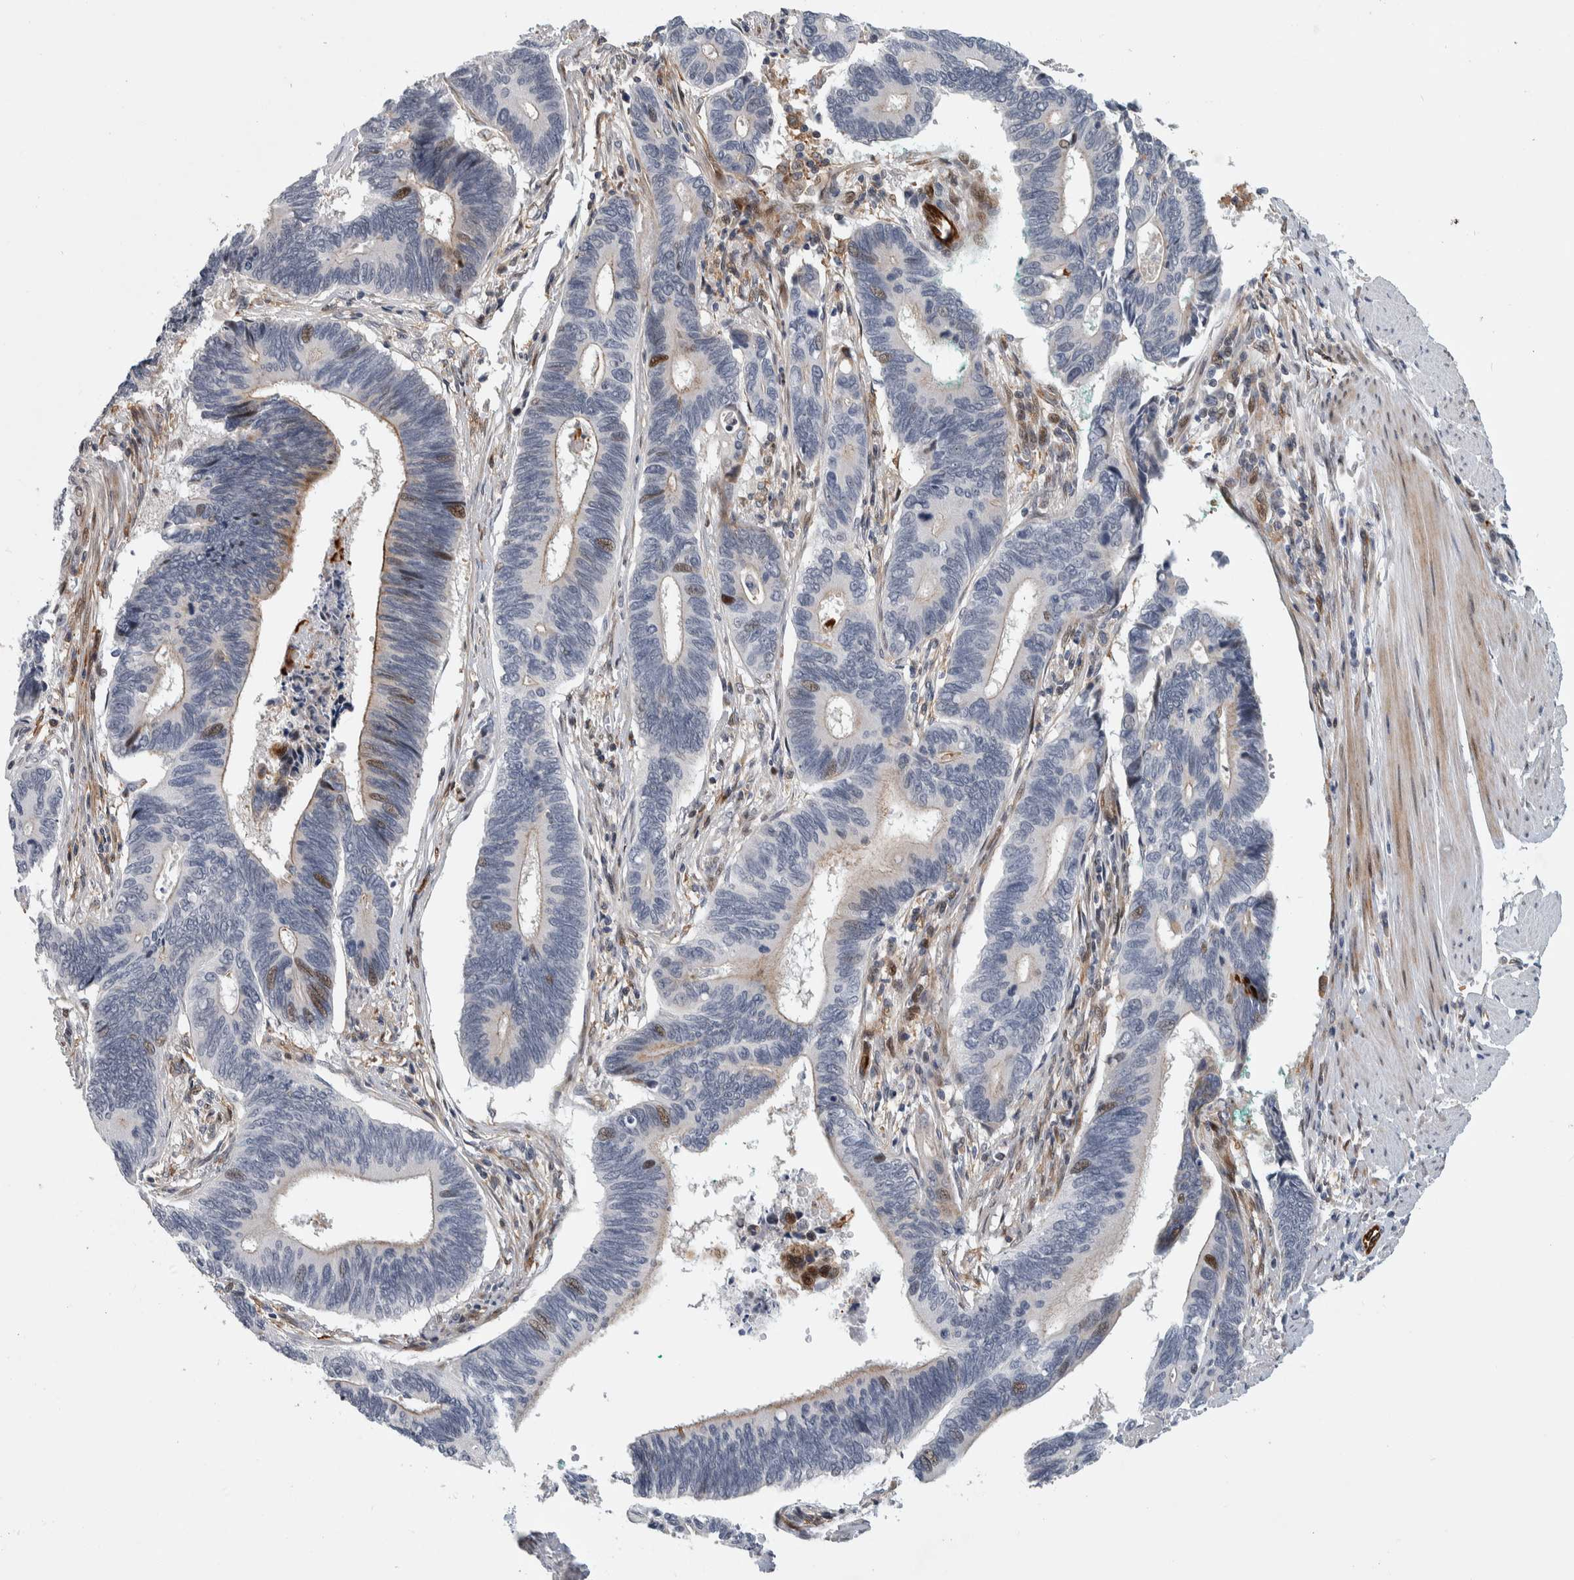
{"staining": {"intensity": "moderate", "quantity": "<25%", "location": "nuclear"}, "tissue": "pancreatic cancer", "cell_type": "Tumor cells", "image_type": "cancer", "snomed": [{"axis": "morphology", "description": "Adenocarcinoma, NOS"}, {"axis": "topography", "description": "Pancreas"}], "caption": "This is a micrograph of IHC staining of pancreatic cancer, which shows moderate expression in the nuclear of tumor cells.", "gene": "MSL1", "patient": {"sex": "female", "age": 70}}